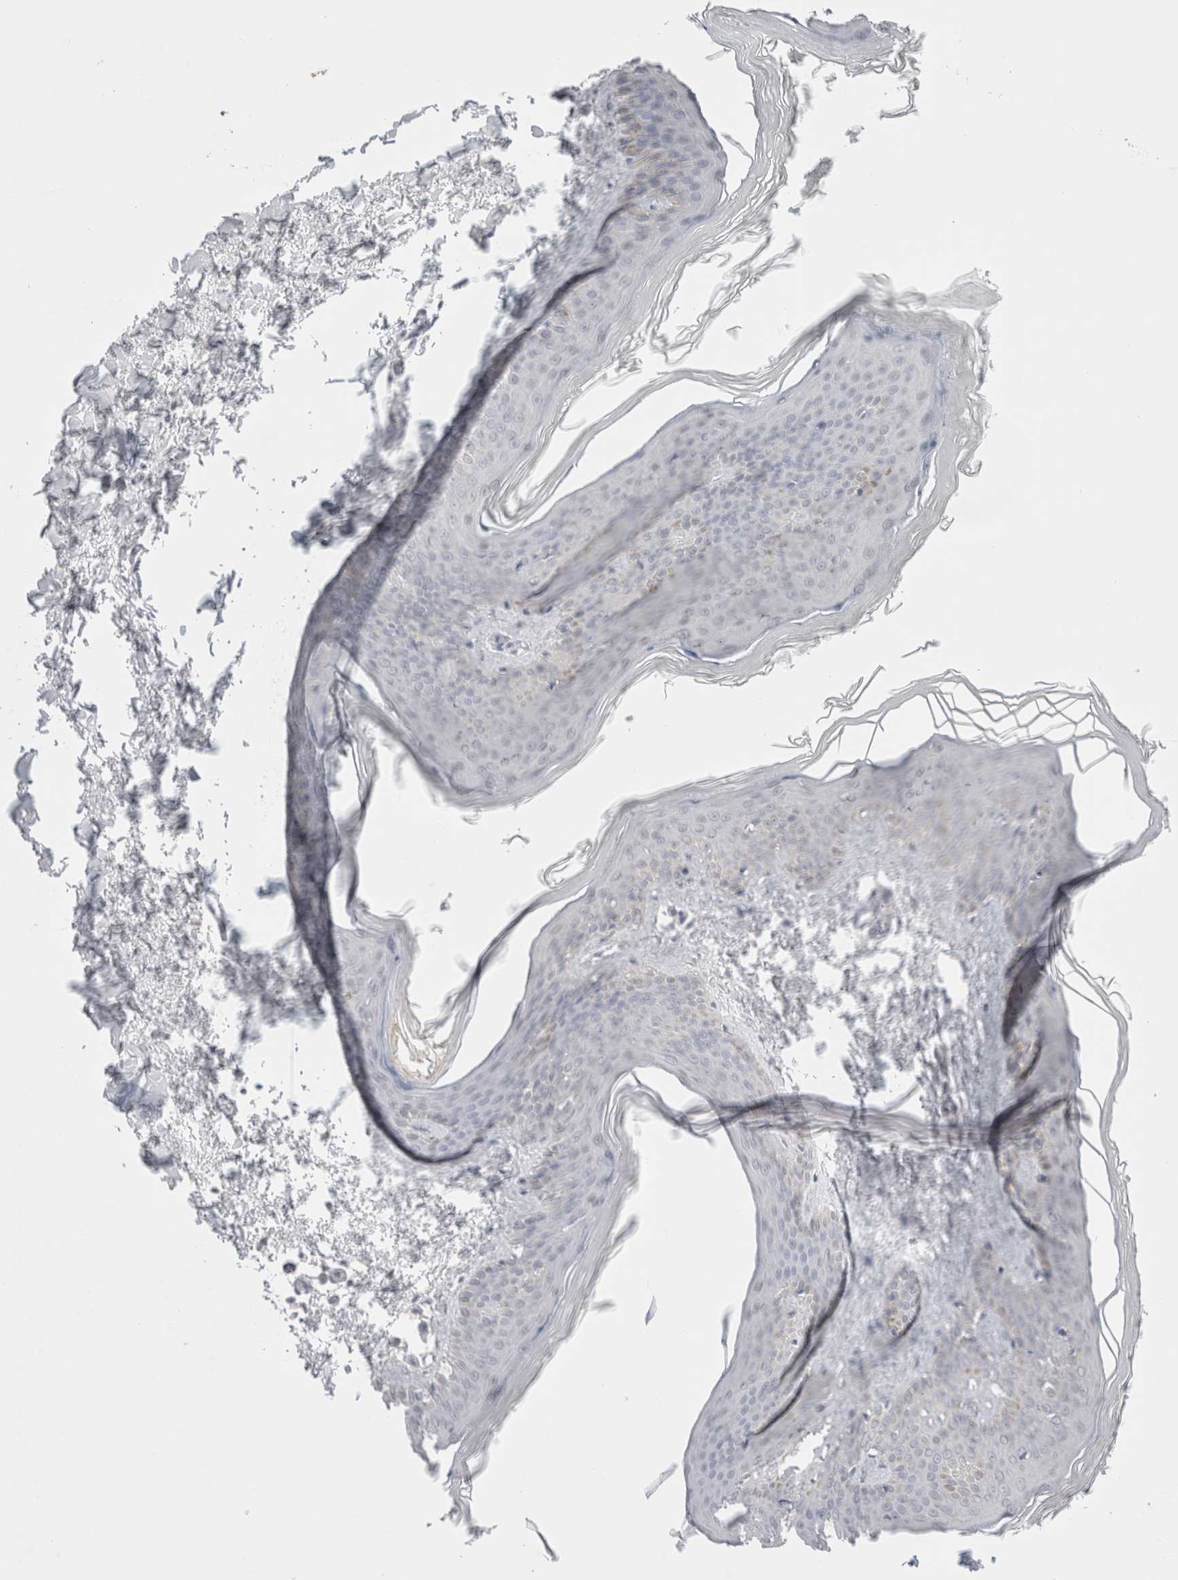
{"staining": {"intensity": "negative", "quantity": "none", "location": "none"}, "tissue": "skin", "cell_type": "Fibroblasts", "image_type": "normal", "snomed": [{"axis": "morphology", "description": "Normal tissue, NOS"}, {"axis": "topography", "description": "Skin"}], "caption": "Immunohistochemical staining of normal skin reveals no significant expression in fibroblasts.", "gene": "TRMT1L", "patient": {"sex": "female", "age": 27}}